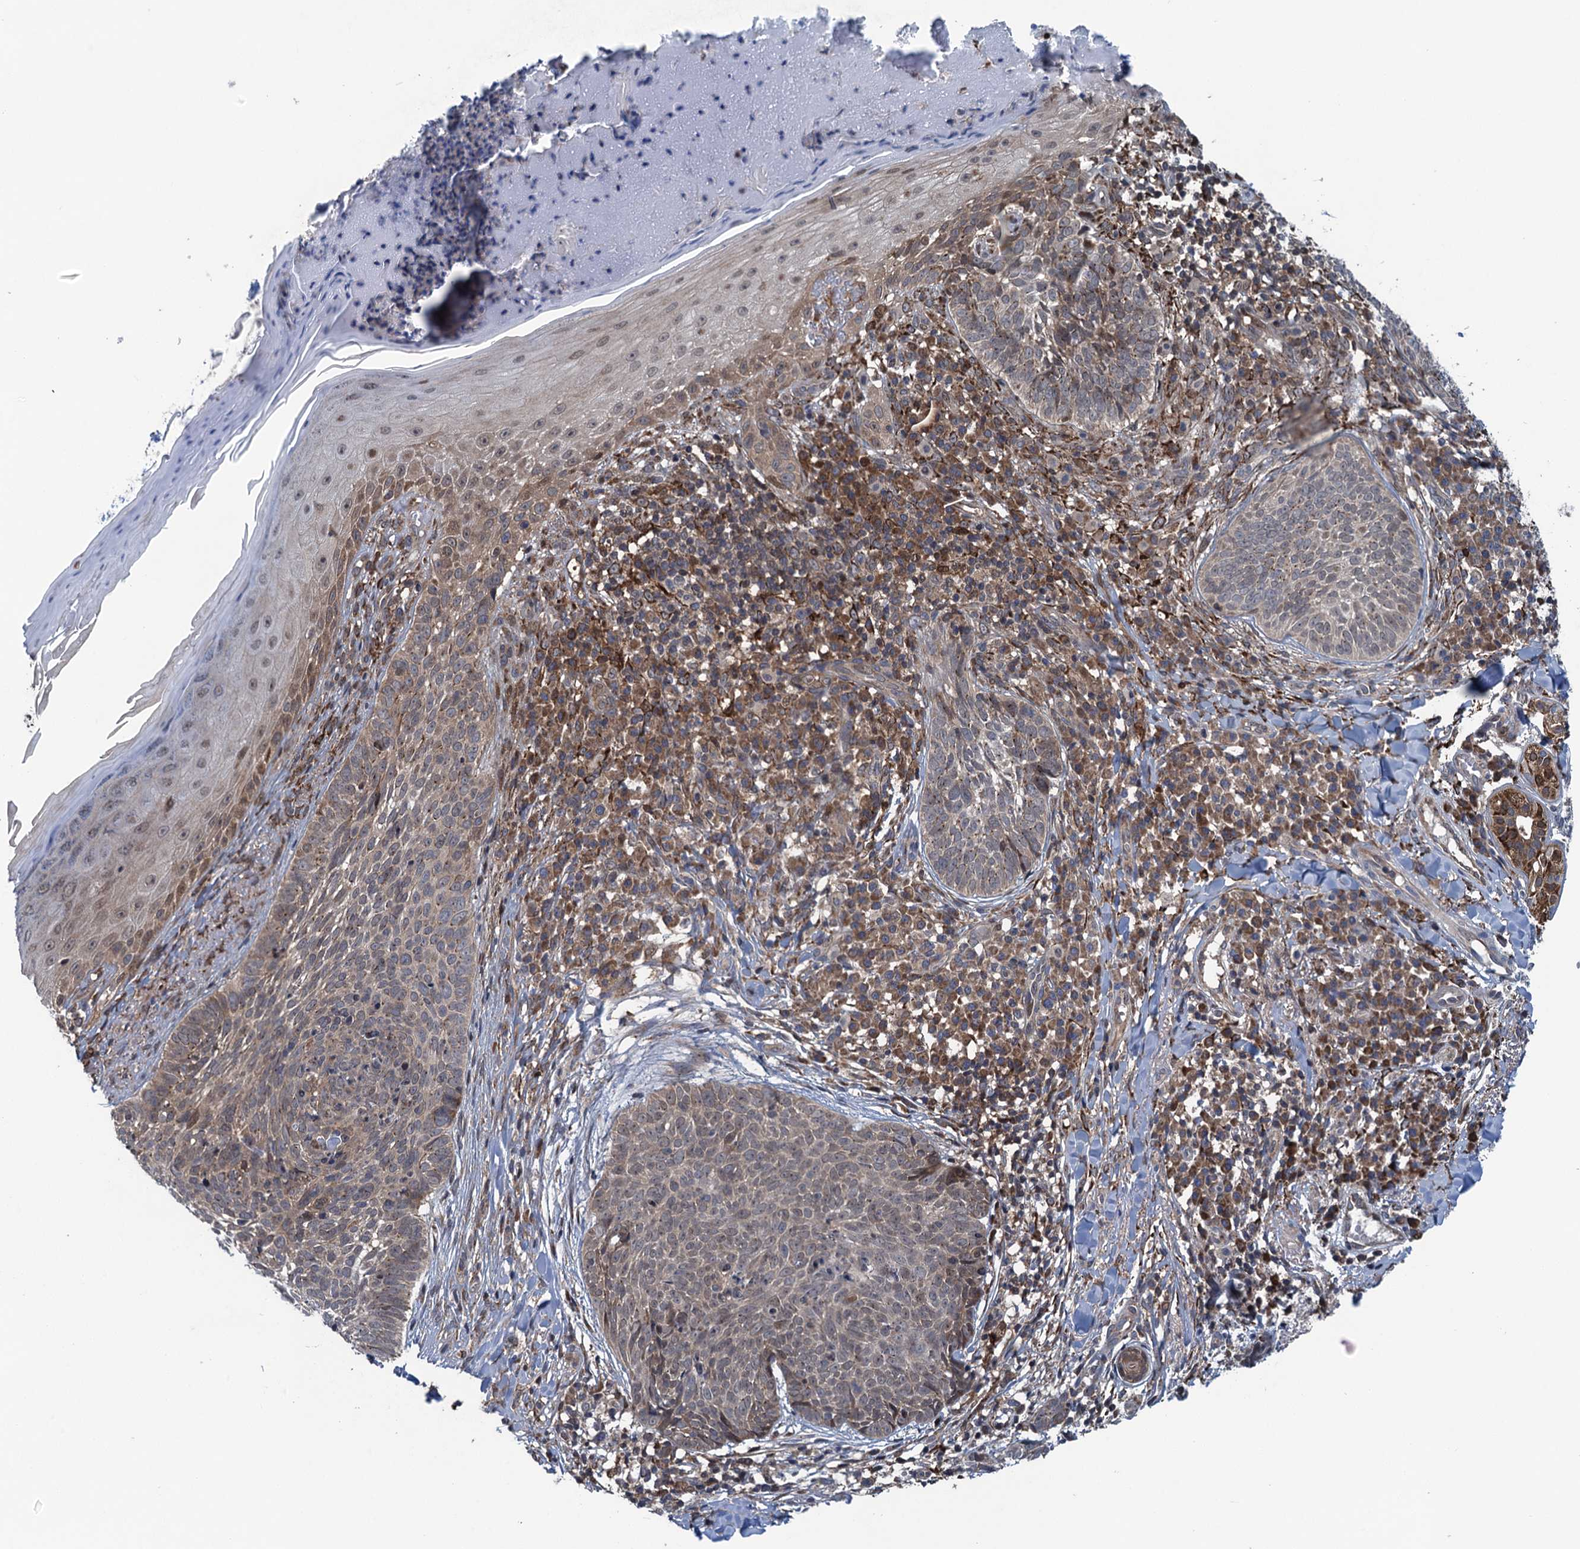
{"staining": {"intensity": "negative", "quantity": "none", "location": "none"}, "tissue": "skin cancer", "cell_type": "Tumor cells", "image_type": "cancer", "snomed": [{"axis": "morphology", "description": "Basal cell carcinoma"}, {"axis": "topography", "description": "Skin"}], "caption": "The immunohistochemistry photomicrograph has no significant expression in tumor cells of skin basal cell carcinoma tissue.", "gene": "CNTN5", "patient": {"sex": "female", "age": 61}}